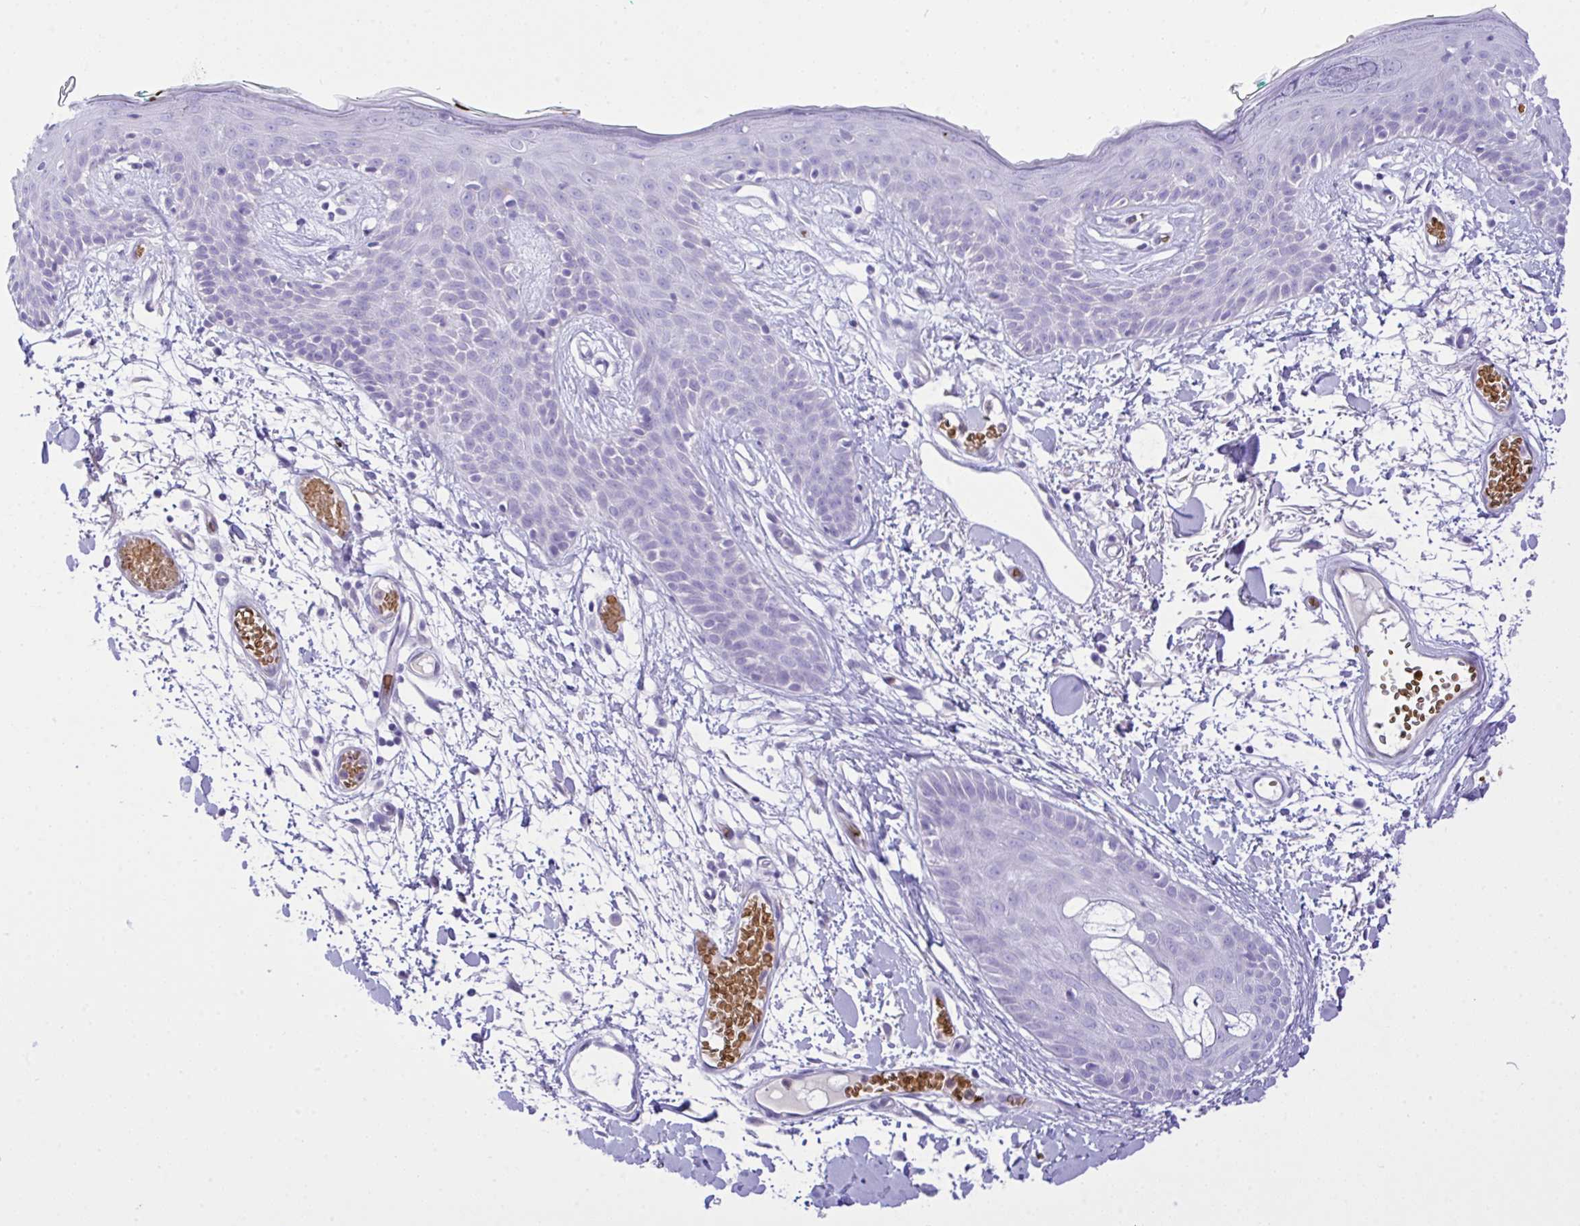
{"staining": {"intensity": "negative", "quantity": "none", "location": "none"}, "tissue": "skin", "cell_type": "Fibroblasts", "image_type": "normal", "snomed": [{"axis": "morphology", "description": "Normal tissue, NOS"}, {"axis": "topography", "description": "Skin"}], "caption": "An immunohistochemistry photomicrograph of normal skin is shown. There is no staining in fibroblasts of skin. (DAB (3,3'-diaminobenzidine) IHC, high magnification).", "gene": "ZNF221", "patient": {"sex": "male", "age": 79}}